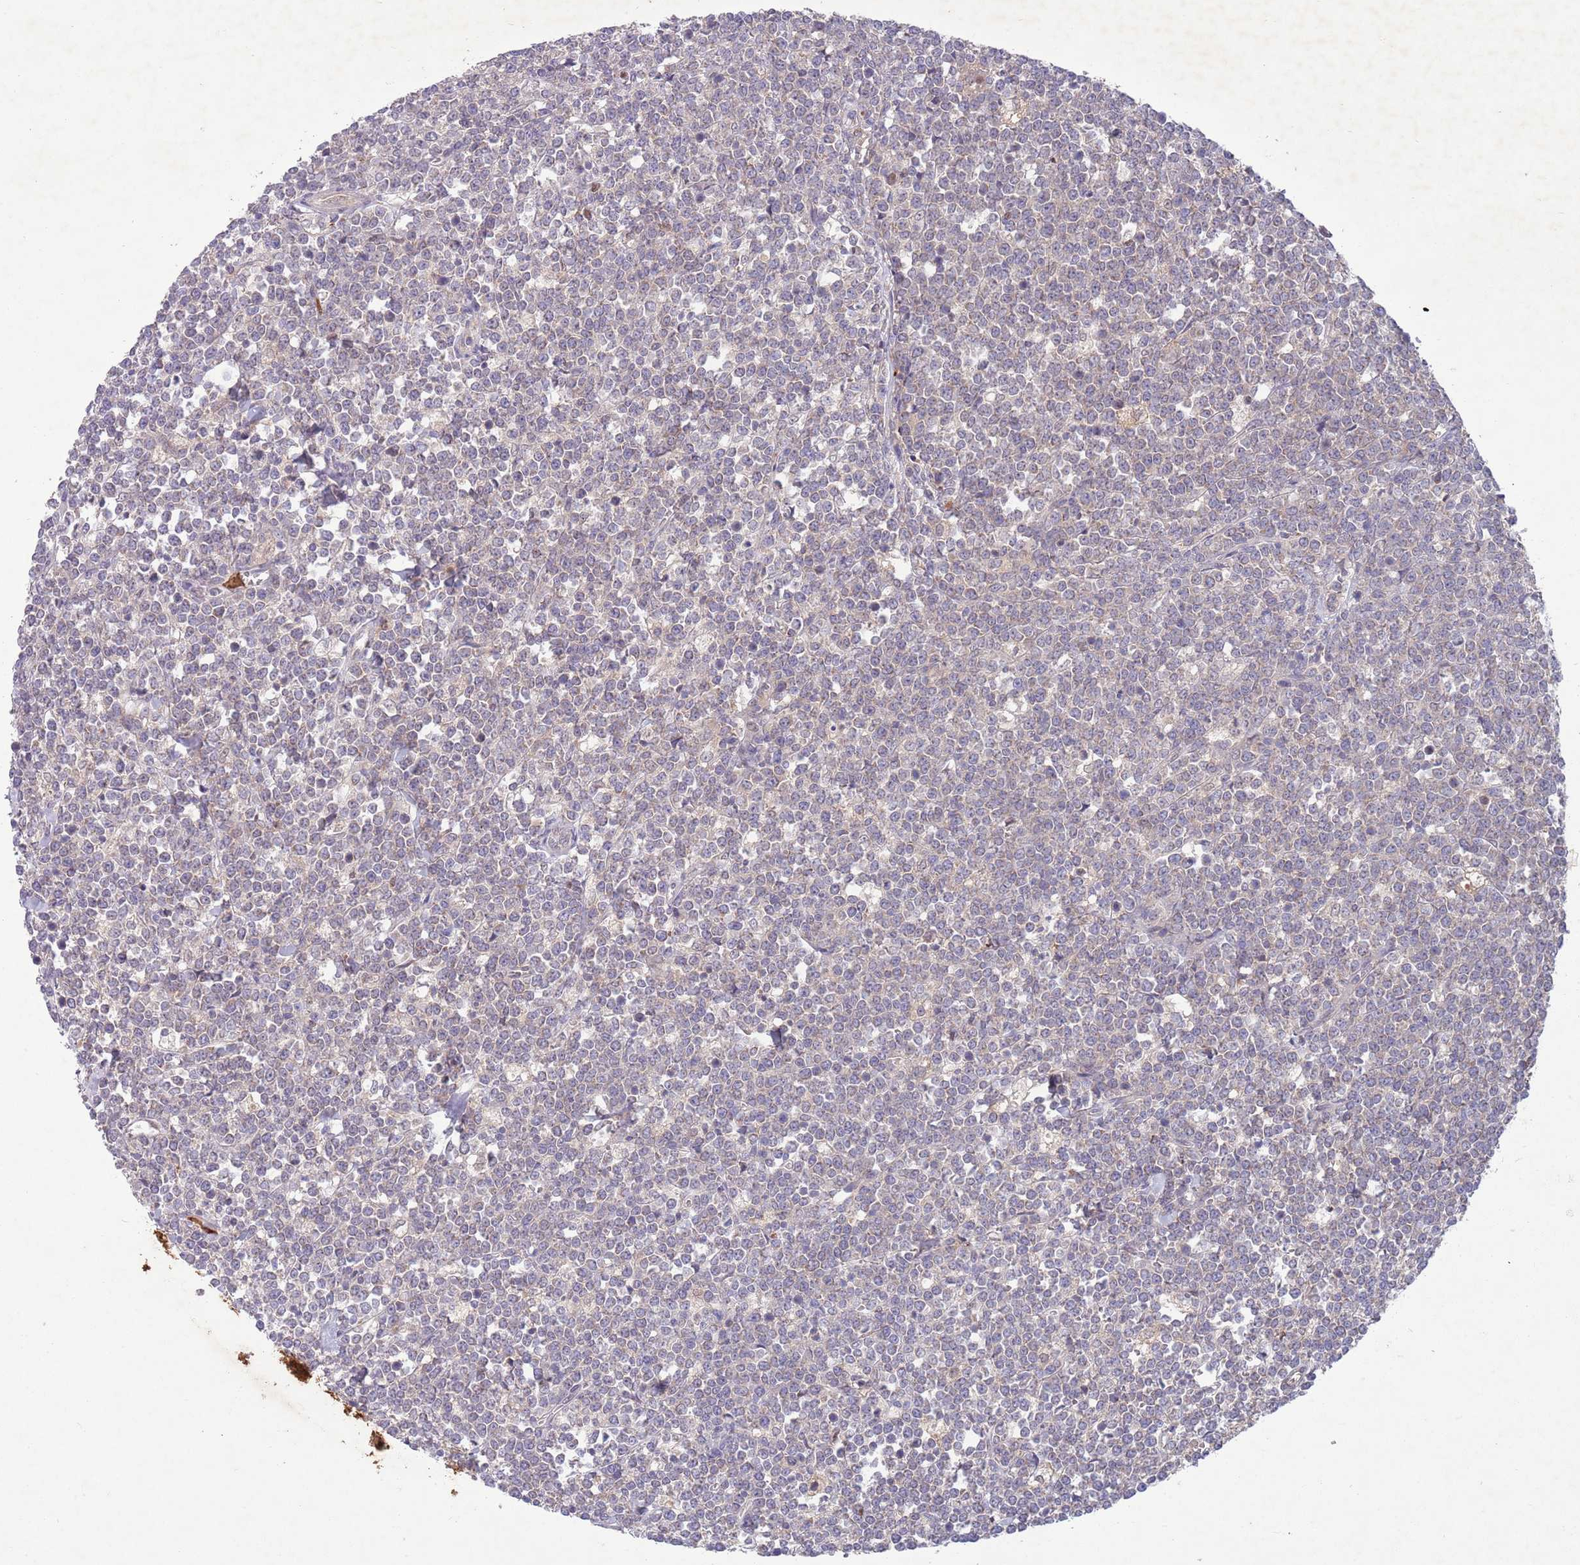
{"staining": {"intensity": "negative", "quantity": "none", "location": "none"}, "tissue": "lymphoma", "cell_type": "Tumor cells", "image_type": "cancer", "snomed": [{"axis": "morphology", "description": "Malignant lymphoma, non-Hodgkin's type, High grade"}, {"axis": "topography", "description": "Small intestine"}], "caption": "A high-resolution photomicrograph shows immunohistochemistry (IHC) staining of lymphoma, which reveals no significant expression in tumor cells.", "gene": "TYW1", "patient": {"sex": "male", "age": 8}}